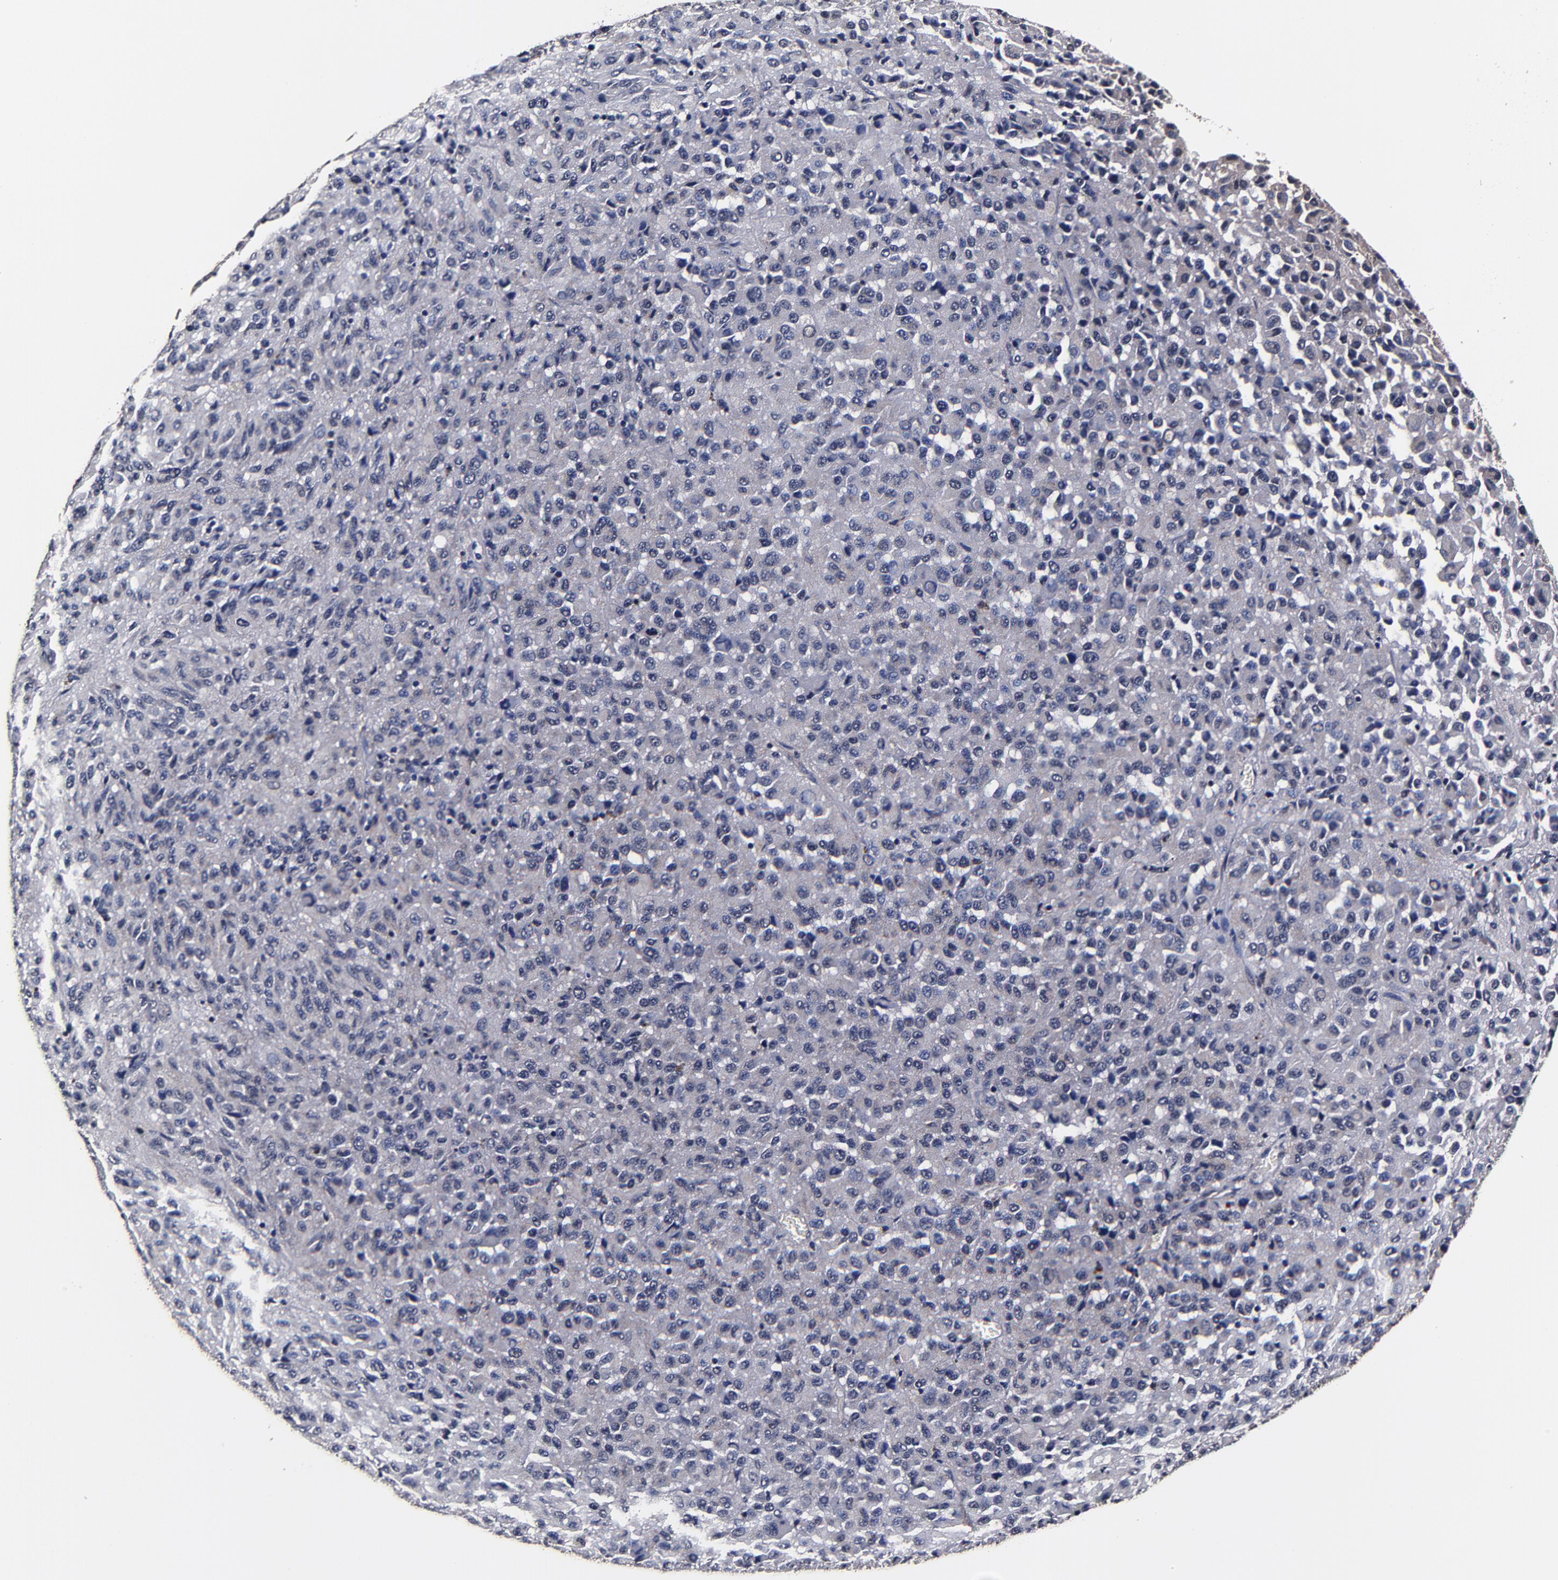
{"staining": {"intensity": "negative", "quantity": "none", "location": "none"}, "tissue": "melanoma", "cell_type": "Tumor cells", "image_type": "cancer", "snomed": [{"axis": "morphology", "description": "Malignant melanoma, Metastatic site"}, {"axis": "topography", "description": "Lung"}], "caption": "DAB (3,3'-diaminobenzidine) immunohistochemical staining of malignant melanoma (metastatic site) shows no significant positivity in tumor cells.", "gene": "MMP15", "patient": {"sex": "male", "age": 64}}